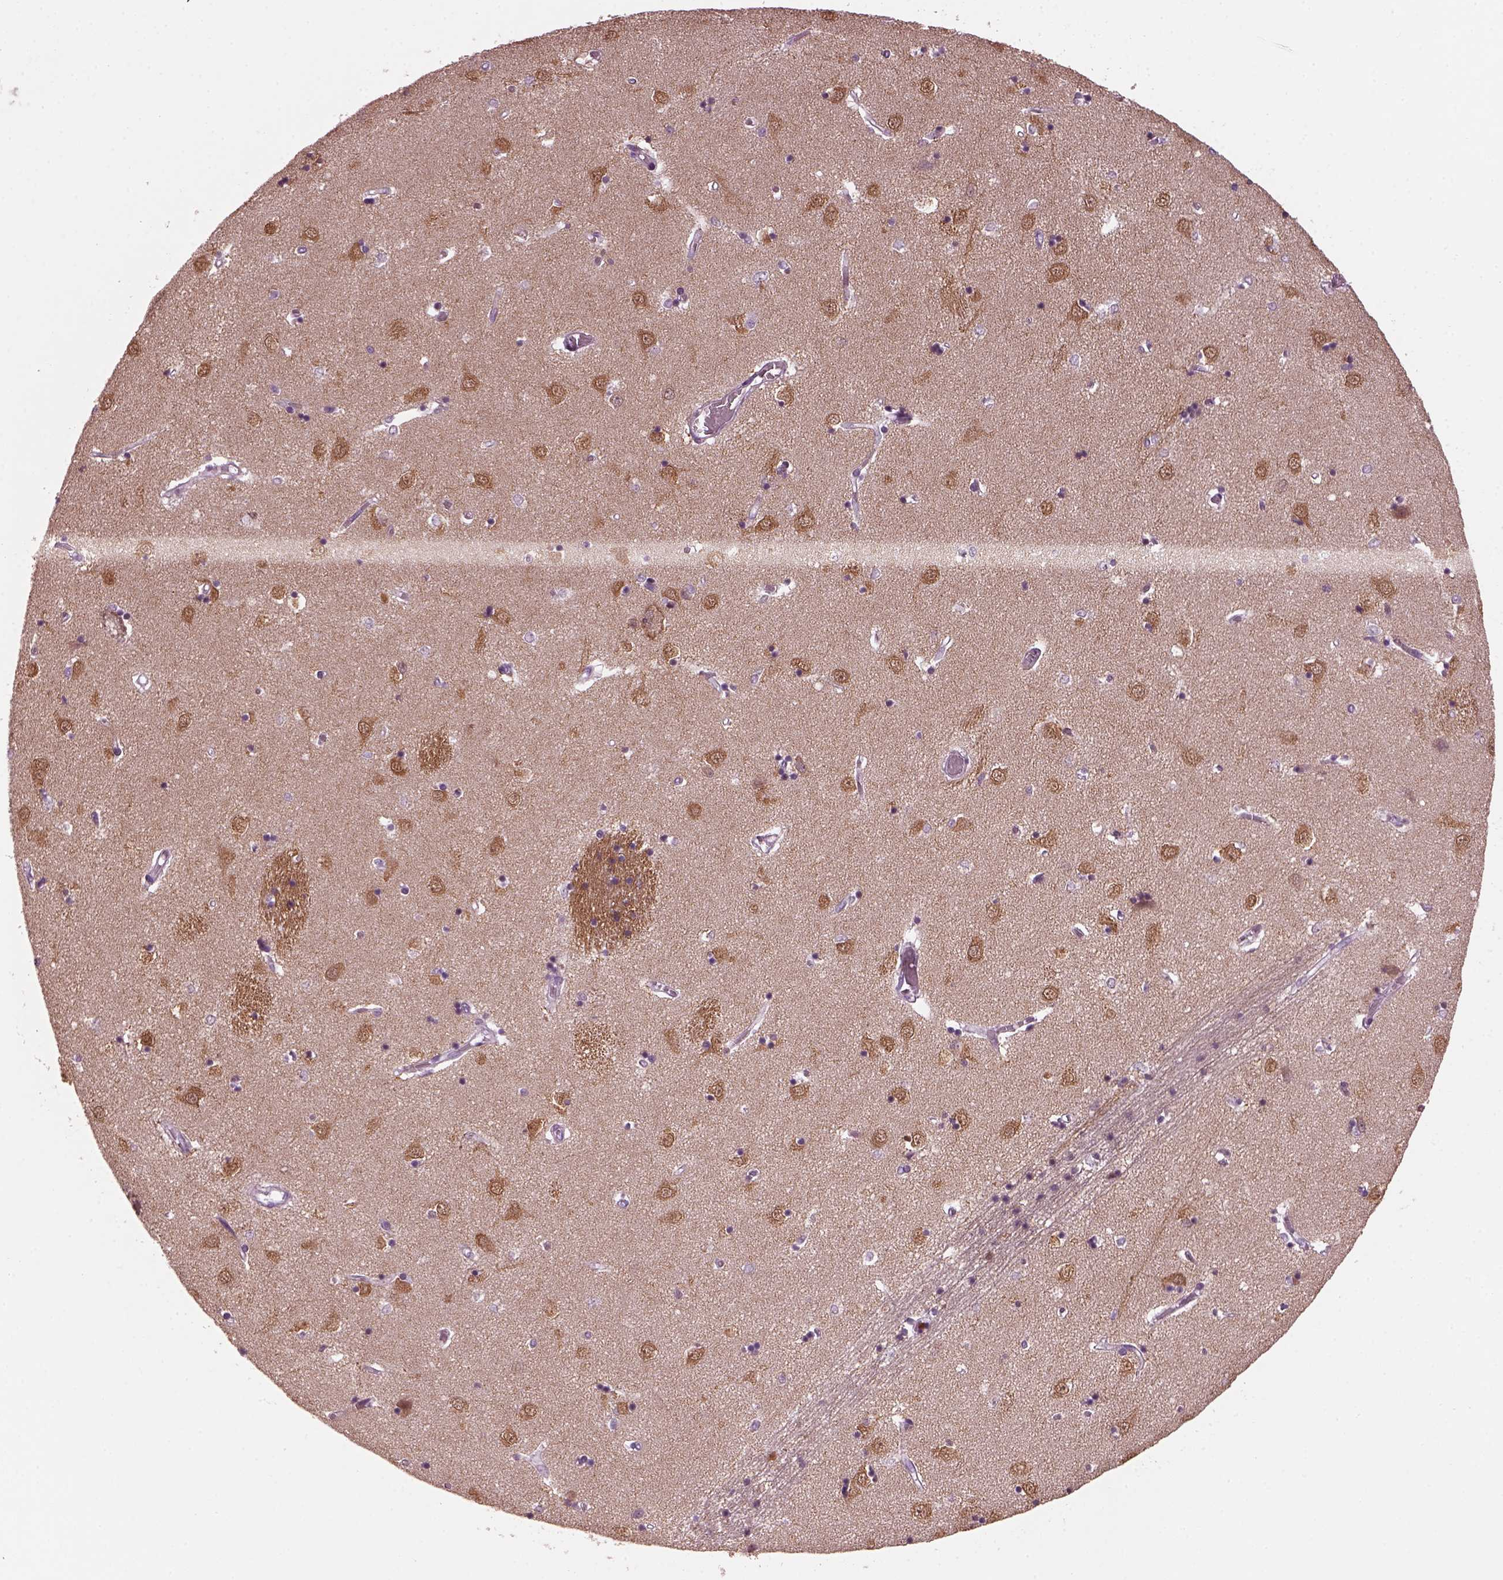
{"staining": {"intensity": "strong", "quantity": "<25%", "location": "cytoplasmic/membranous"}, "tissue": "caudate", "cell_type": "Glial cells", "image_type": "normal", "snomed": [{"axis": "morphology", "description": "Normal tissue, NOS"}, {"axis": "topography", "description": "Lateral ventricle wall"}], "caption": "Caudate stained with a brown dye shows strong cytoplasmic/membranous positive positivity in about <25% of glial cells.", "gene": "DPYSL5", "patient": {"sex": "male", "age": 54}}